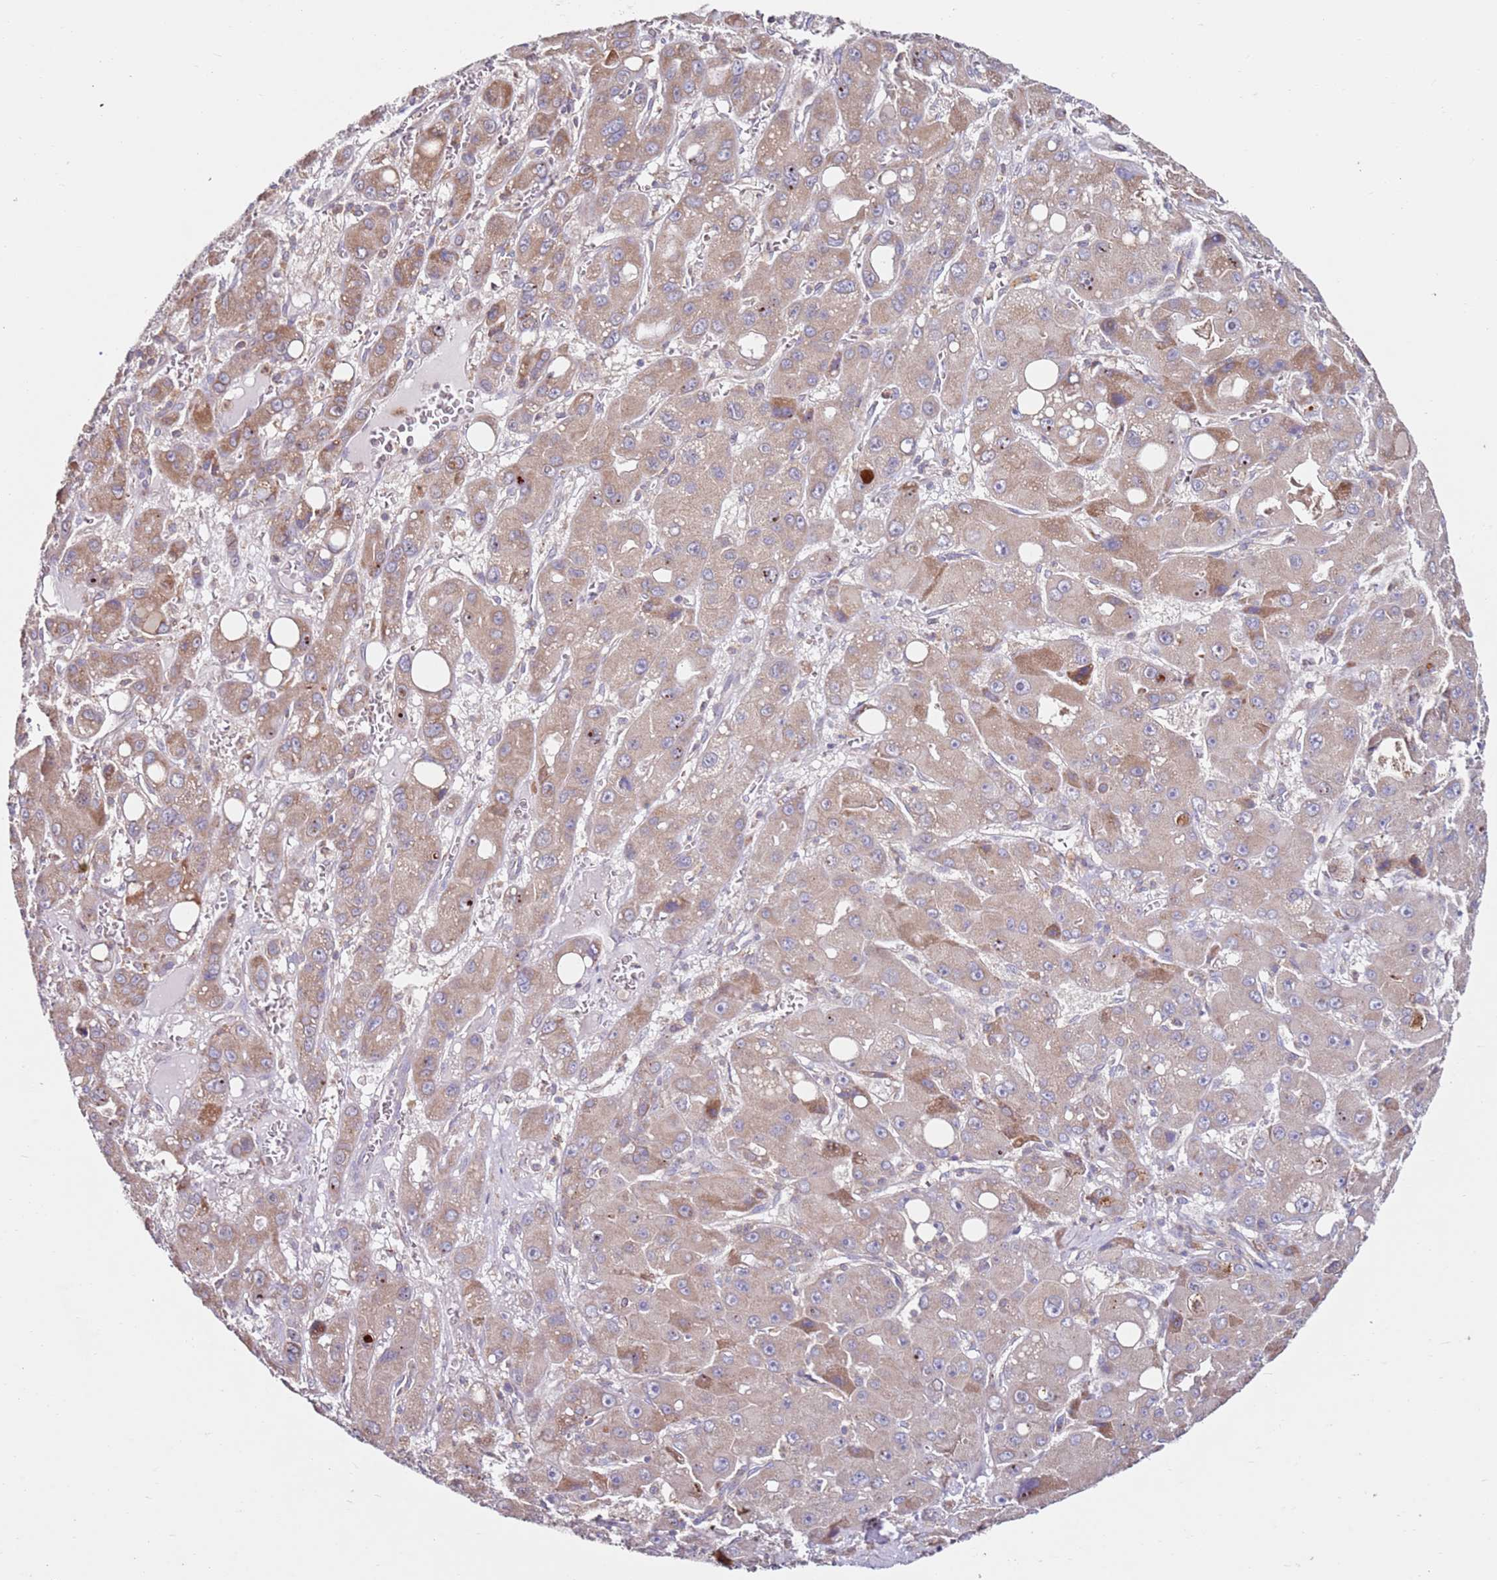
{"staining": {"intensity": "weak", "quantity": ">75%", "location": "cytoplasmic/membranous"}, "tissue": "liver cancer", "cell_type": "Tumor cells", "image_type": "cancer", "snomed": [{"axis": "morphology", "description": "Carcinoma, Hepatocellular, NOS"}, {"axis": "topography", "description": "Liver"}], "caption": "Liver cancer tissue reveals weak cytoplasmic/membranous expression in approximately >75% of tumor cells", "gene": "CNOT9", "patient": {"sex": "male", "age": 55}}